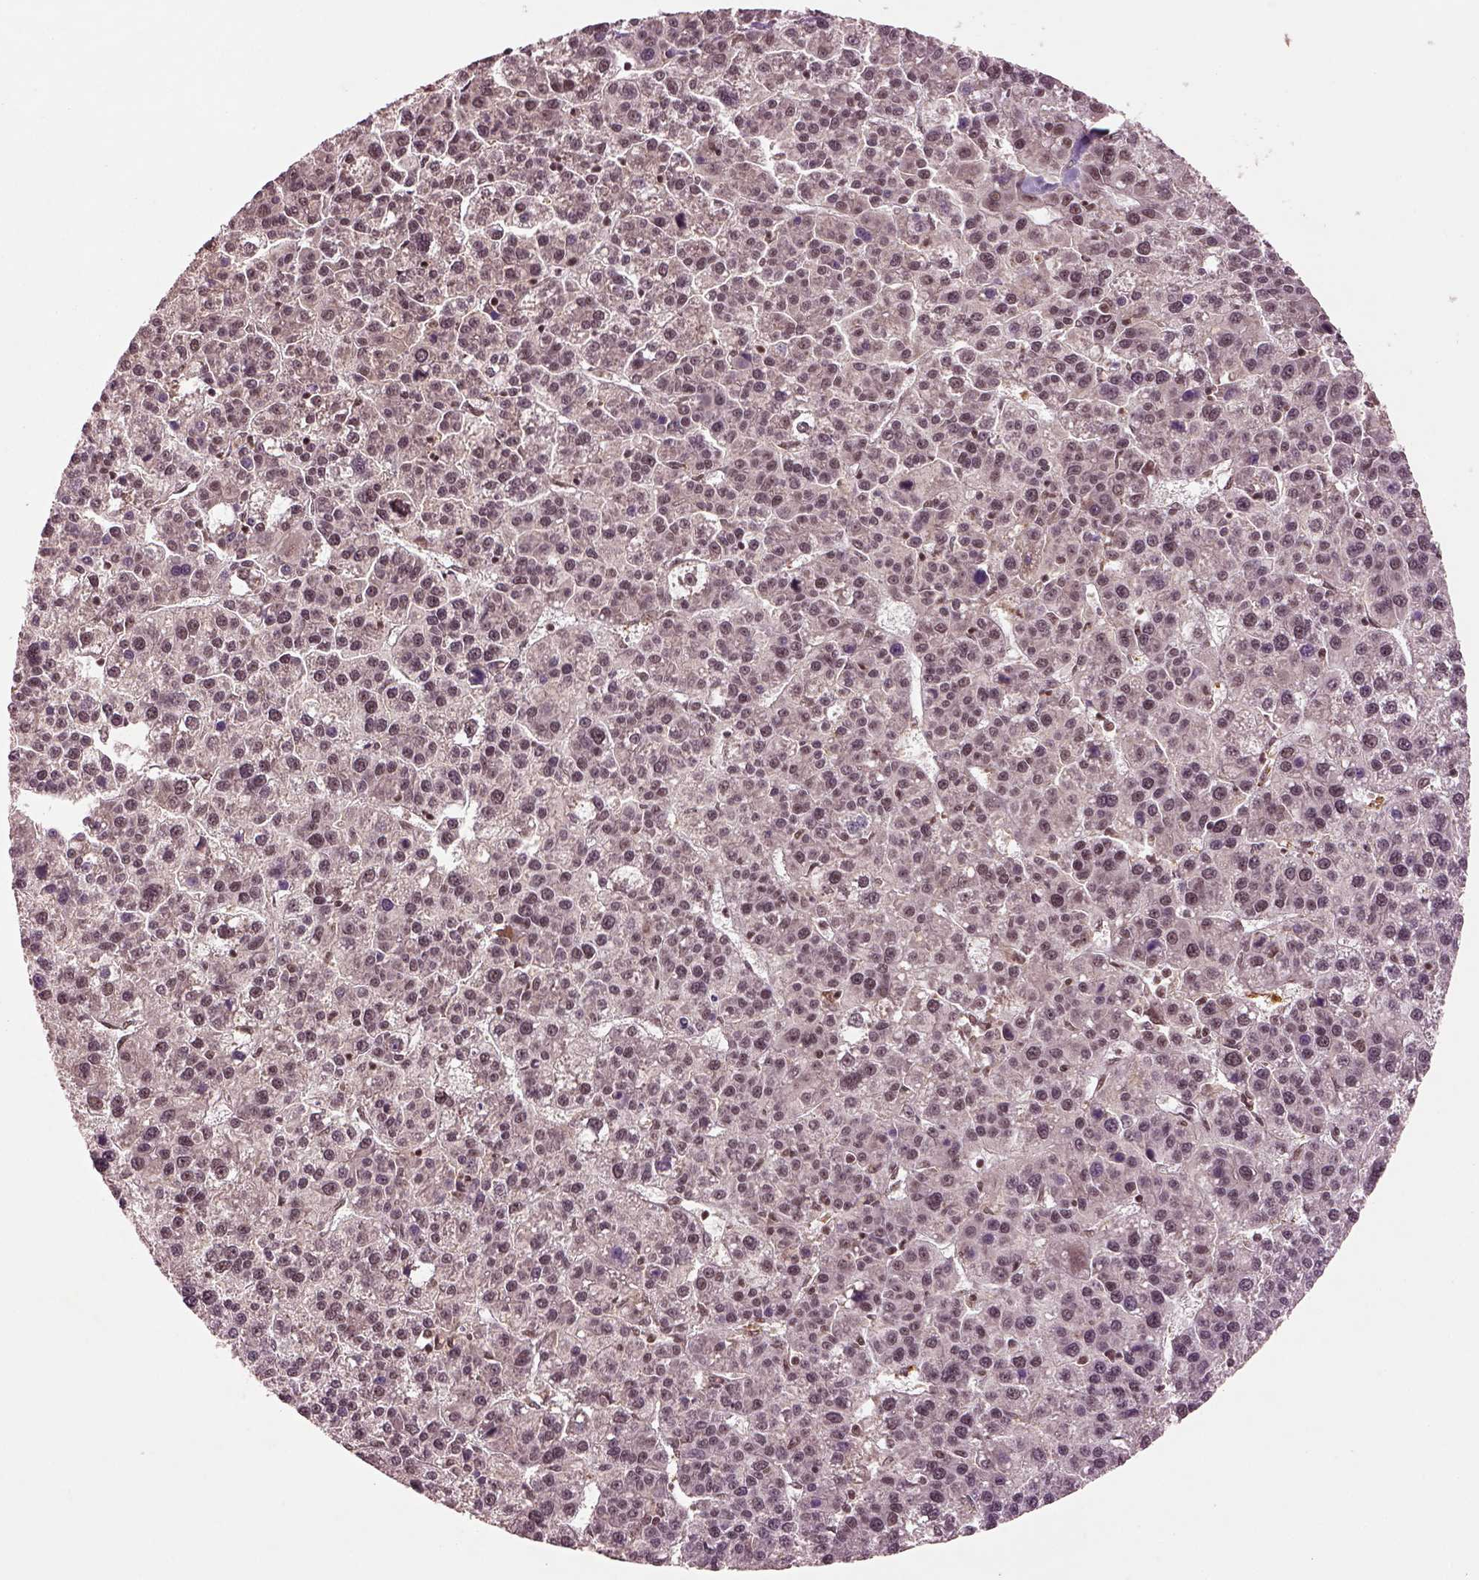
{"staining": {"intensity": "weak", "quantity": "<25%", "location": "nuclear"}, "tissue": "liver cancer", "cell_type": "Tumor cells", "image_type": "cancer", "snomed": [{"axis": "morphology", "description": "Carcinoma, Hepatocellular, NOS"}, {"axis": "topography", "description": "Liver"}], "caption": "An image of human liver cancer is negative for staining in tumor cells. Nuclei are stained in blue.", "gene": "BRD9", "patient": {"sex": "female", "age": 58}}